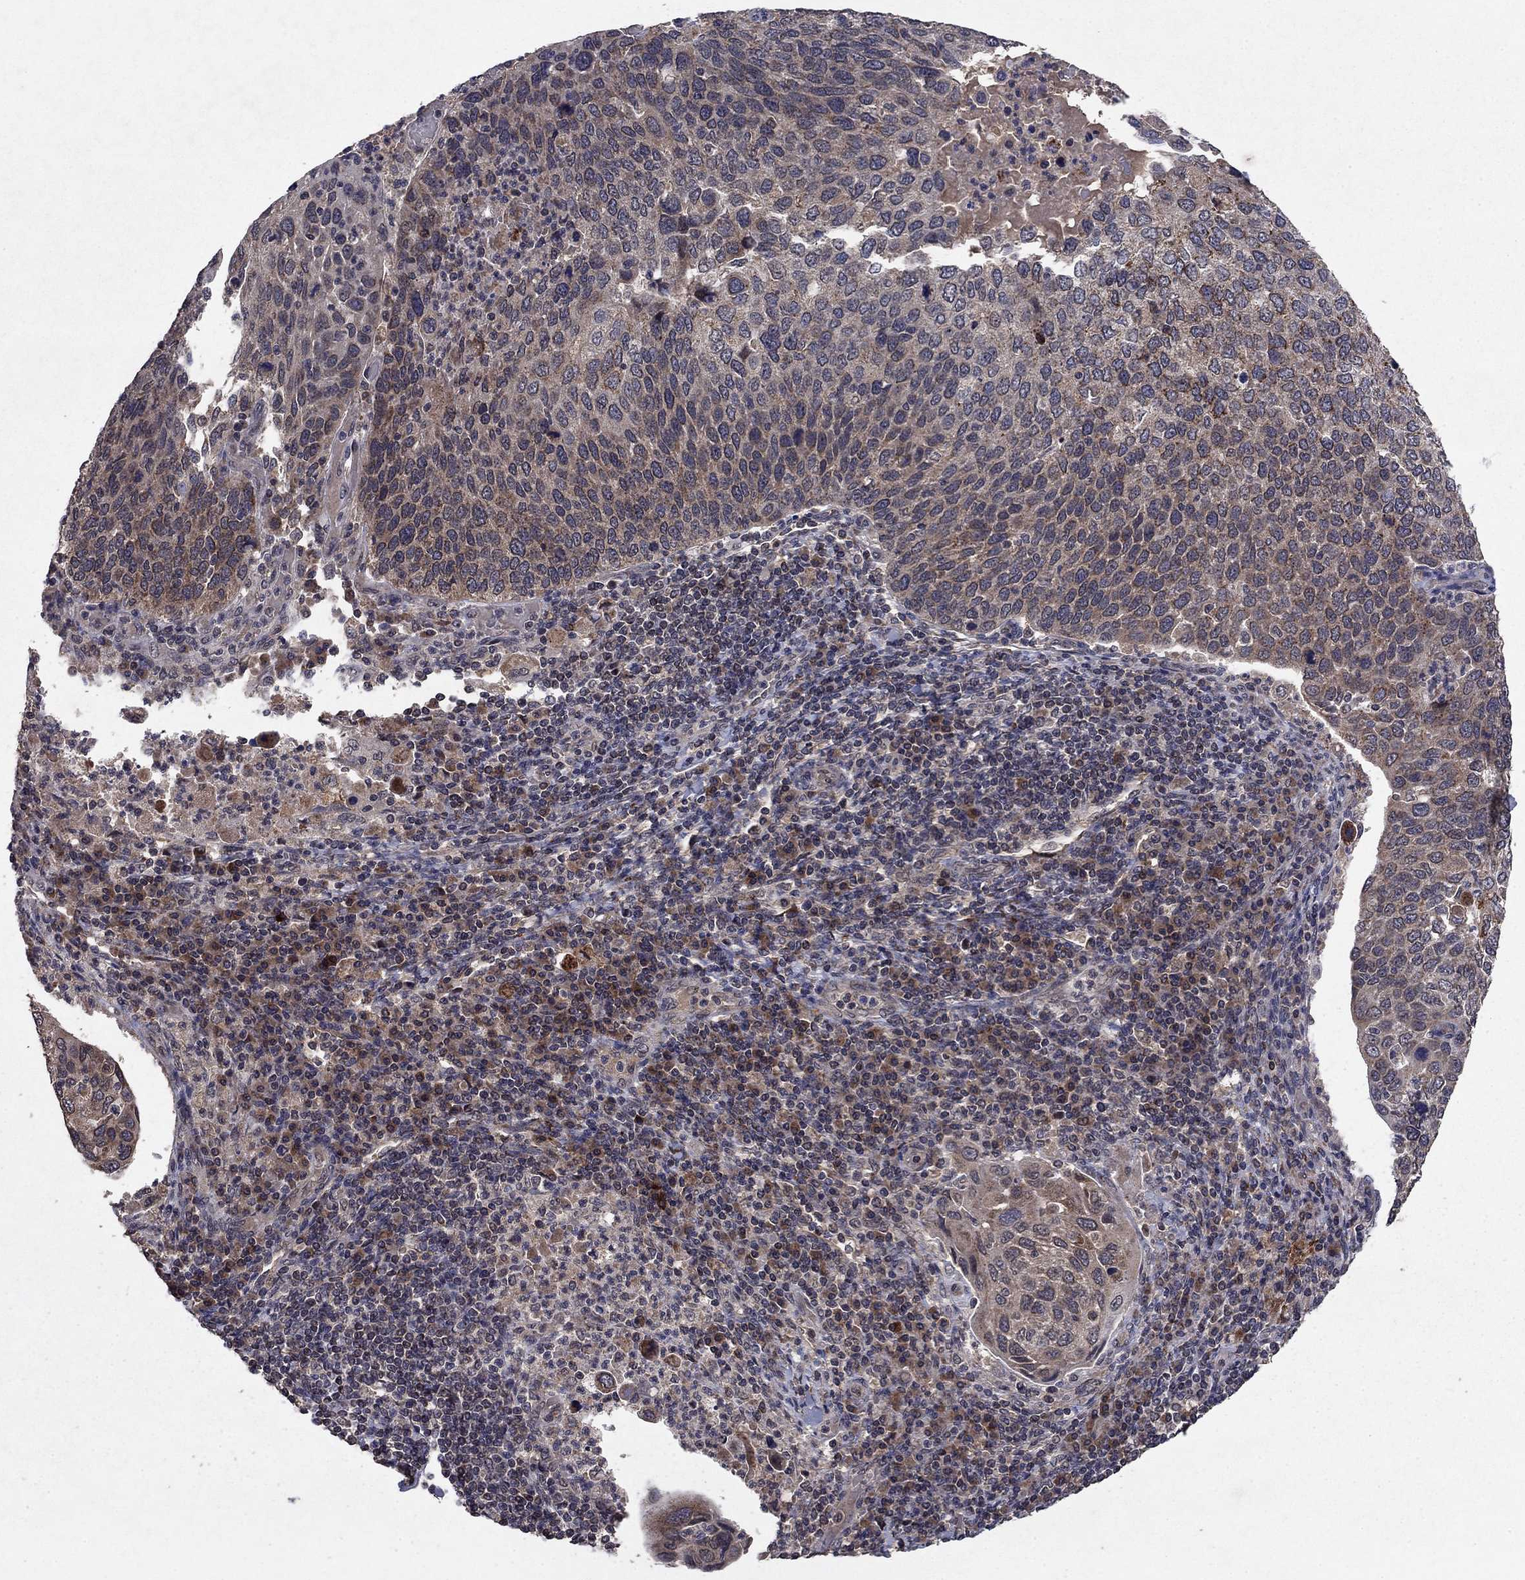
{"staining": {"intensity": "moderate", "quantity": "<25%", "location": "cytoplasmic/membranous"}, "tissue": "cervical cancer", "cell_type": "Tumor cells", "image_type": "cancer", "snomed": [{"axis": "morphology", "description": "Squamous cell carcinoma, NOS"}, {"axis": "topography", "description": "Cervix"}], "caption": "Cervical cancer was stained to show a protein in brown. There is low levels of moderate cytoplasmic/membranous positivity in approximately <25% of tumor cells.", "gene": "DHRS1", "patient": {"sex": "female", "age": 54}}